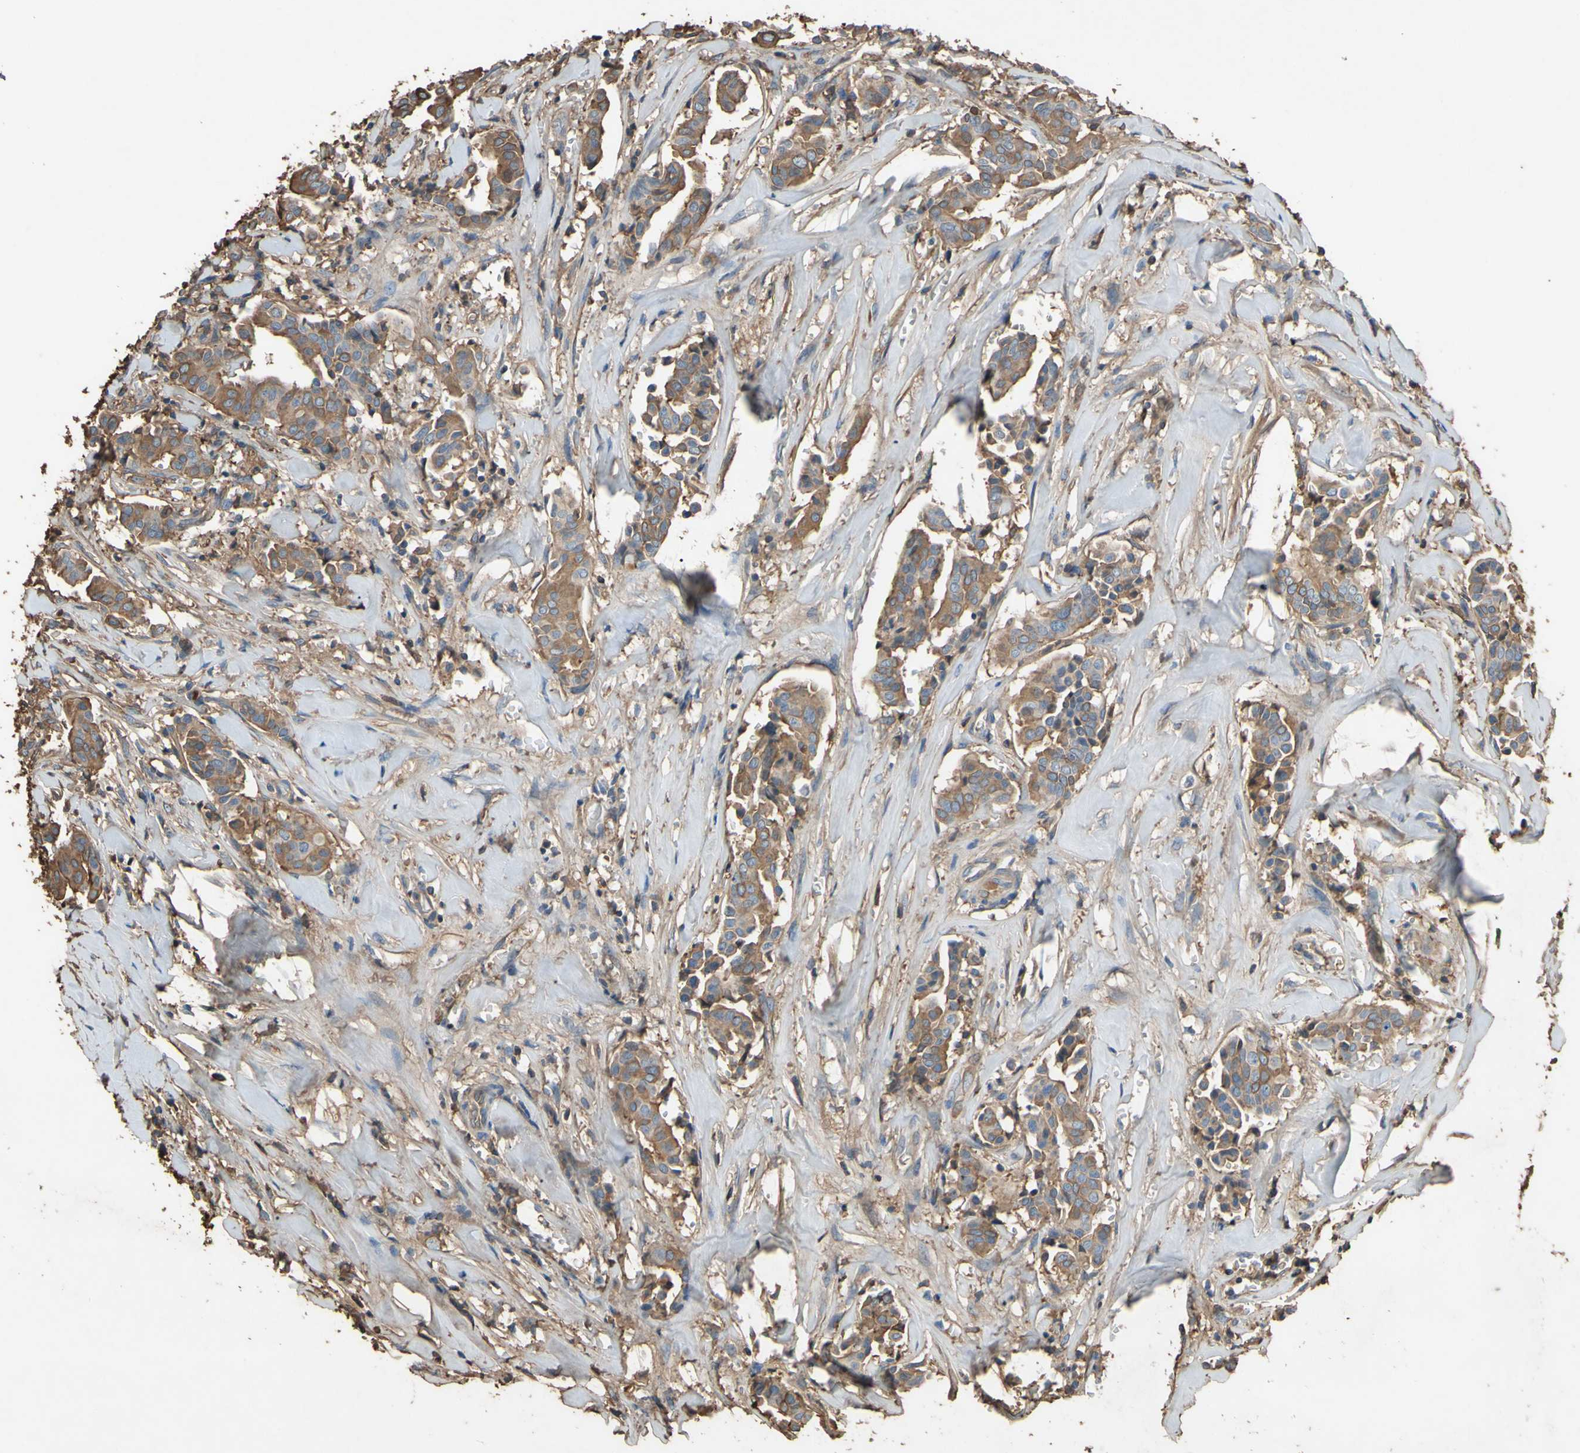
{"staining": {"intensity": "moderate", "quantity": "25%-75%", "location": "cytoplasmic/membranous"}, "tissue": "head and neck cancer", "cell_type": "Tumor cells", "image_type": "cancer", "snomed": [{"axis": "morphology", "description": "Adenocarcinoma, NOS"}, {"axis": "topography", "description": "Salivary gland"}, {"axis": "topography", "description": "Head-Neck"}], "caption": "Head and neck cancer (adenocarcinoma) tissue exhibits moderate cytoplasmic/membranous staining in approximately 25%-75% of tumor cells, visualized by immunohistochemistry.", "gene": "PTGDS", "patient": {"sex": "female", "age": 59}}